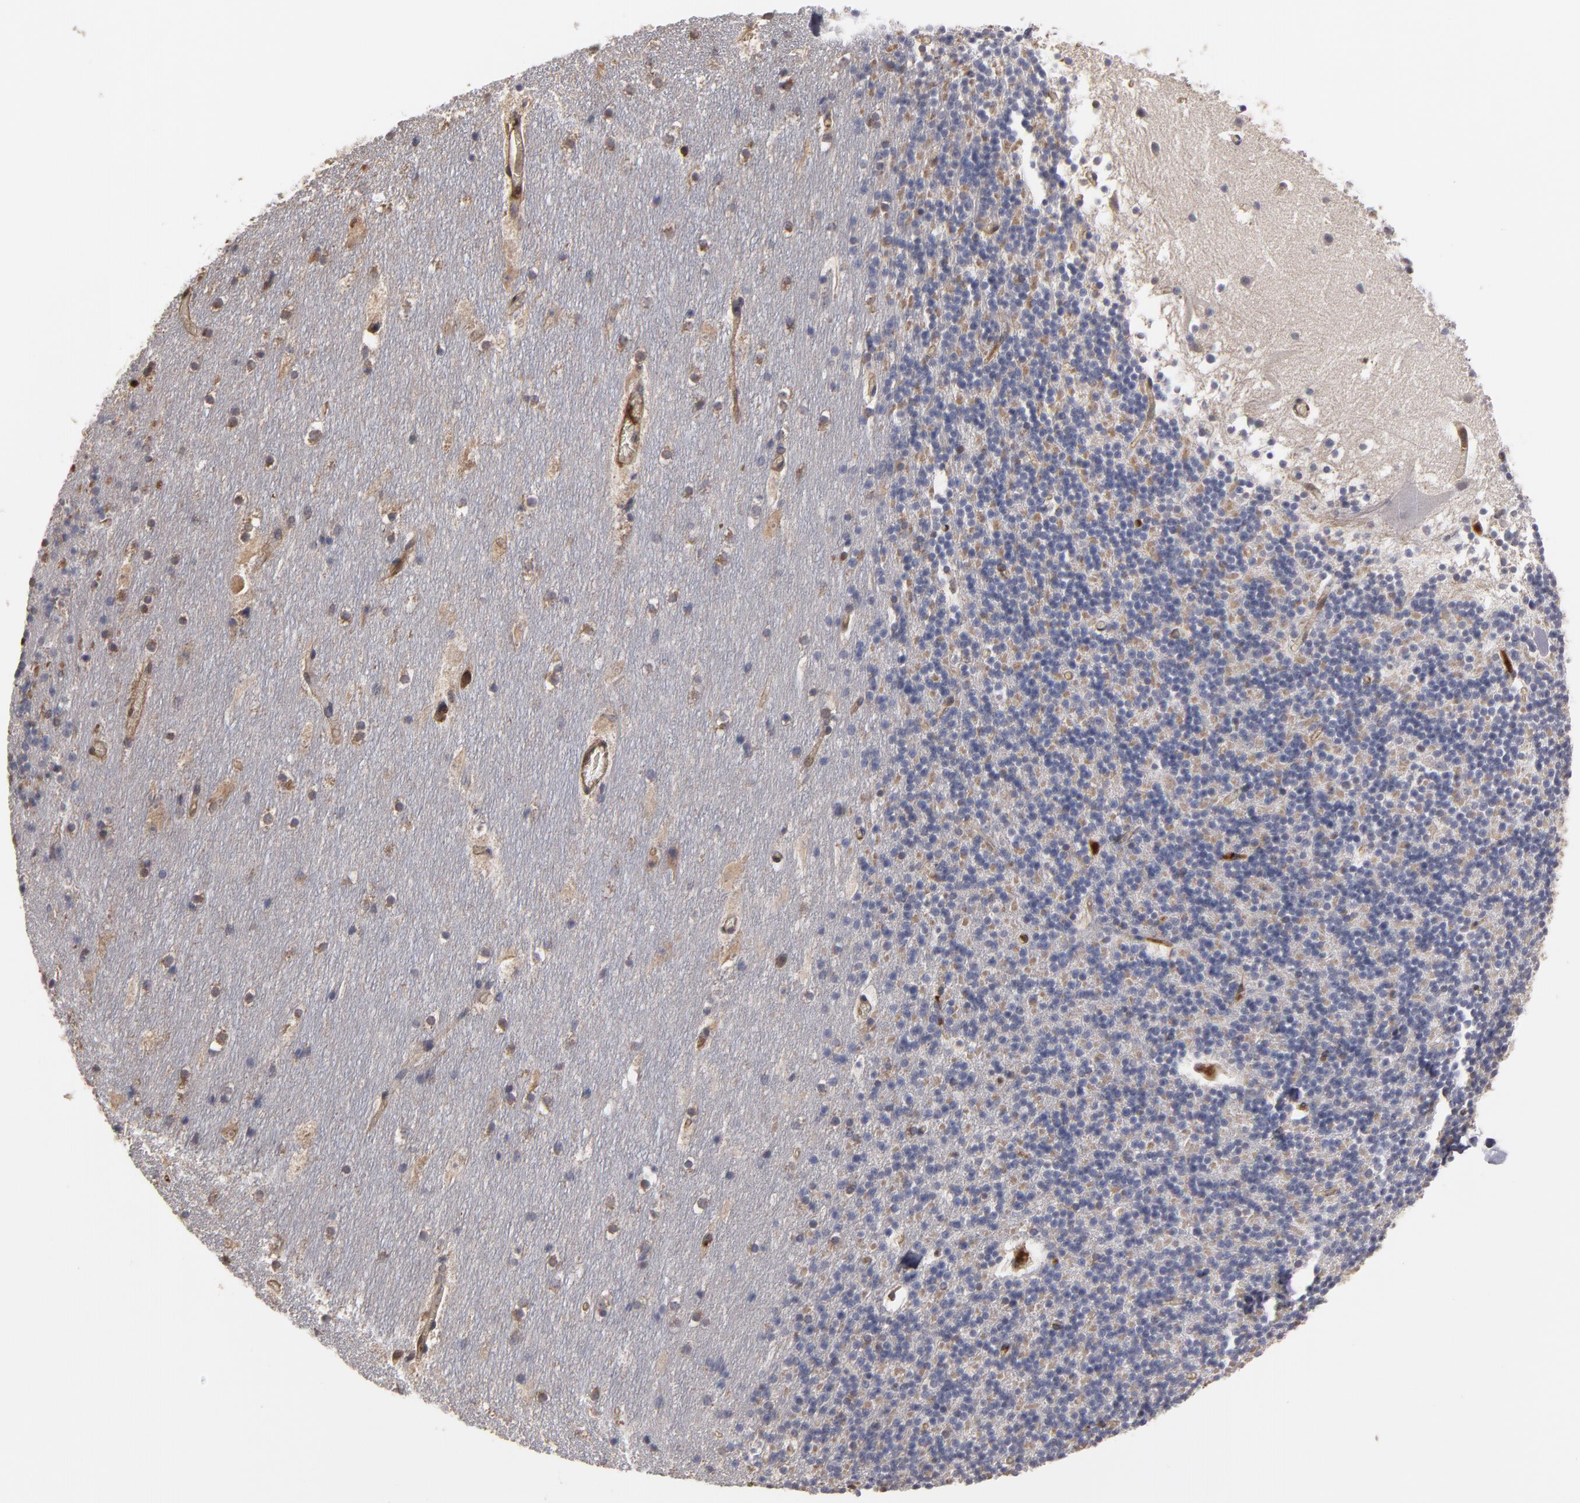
{"staining": {"intensity": "negative", "quantity": "none", "location": "none"}, "tissue": "cerebellum", "cell_type": "Cells in granular layer", "image_type": "normal", "snomed": [{"axis": "morphology", "description": "Normal tissue, NOS"}, {"axis": "topography", "description": "Cerebellum"}], "caption": "DAB (3,3'-diaminobenzidine) immunohistochemical staining of unremarkable cerebellum exhibits no significant staining in cells in granular layer.", "gene": "RO60", "patient": {"sex": "male", "age": 45}}